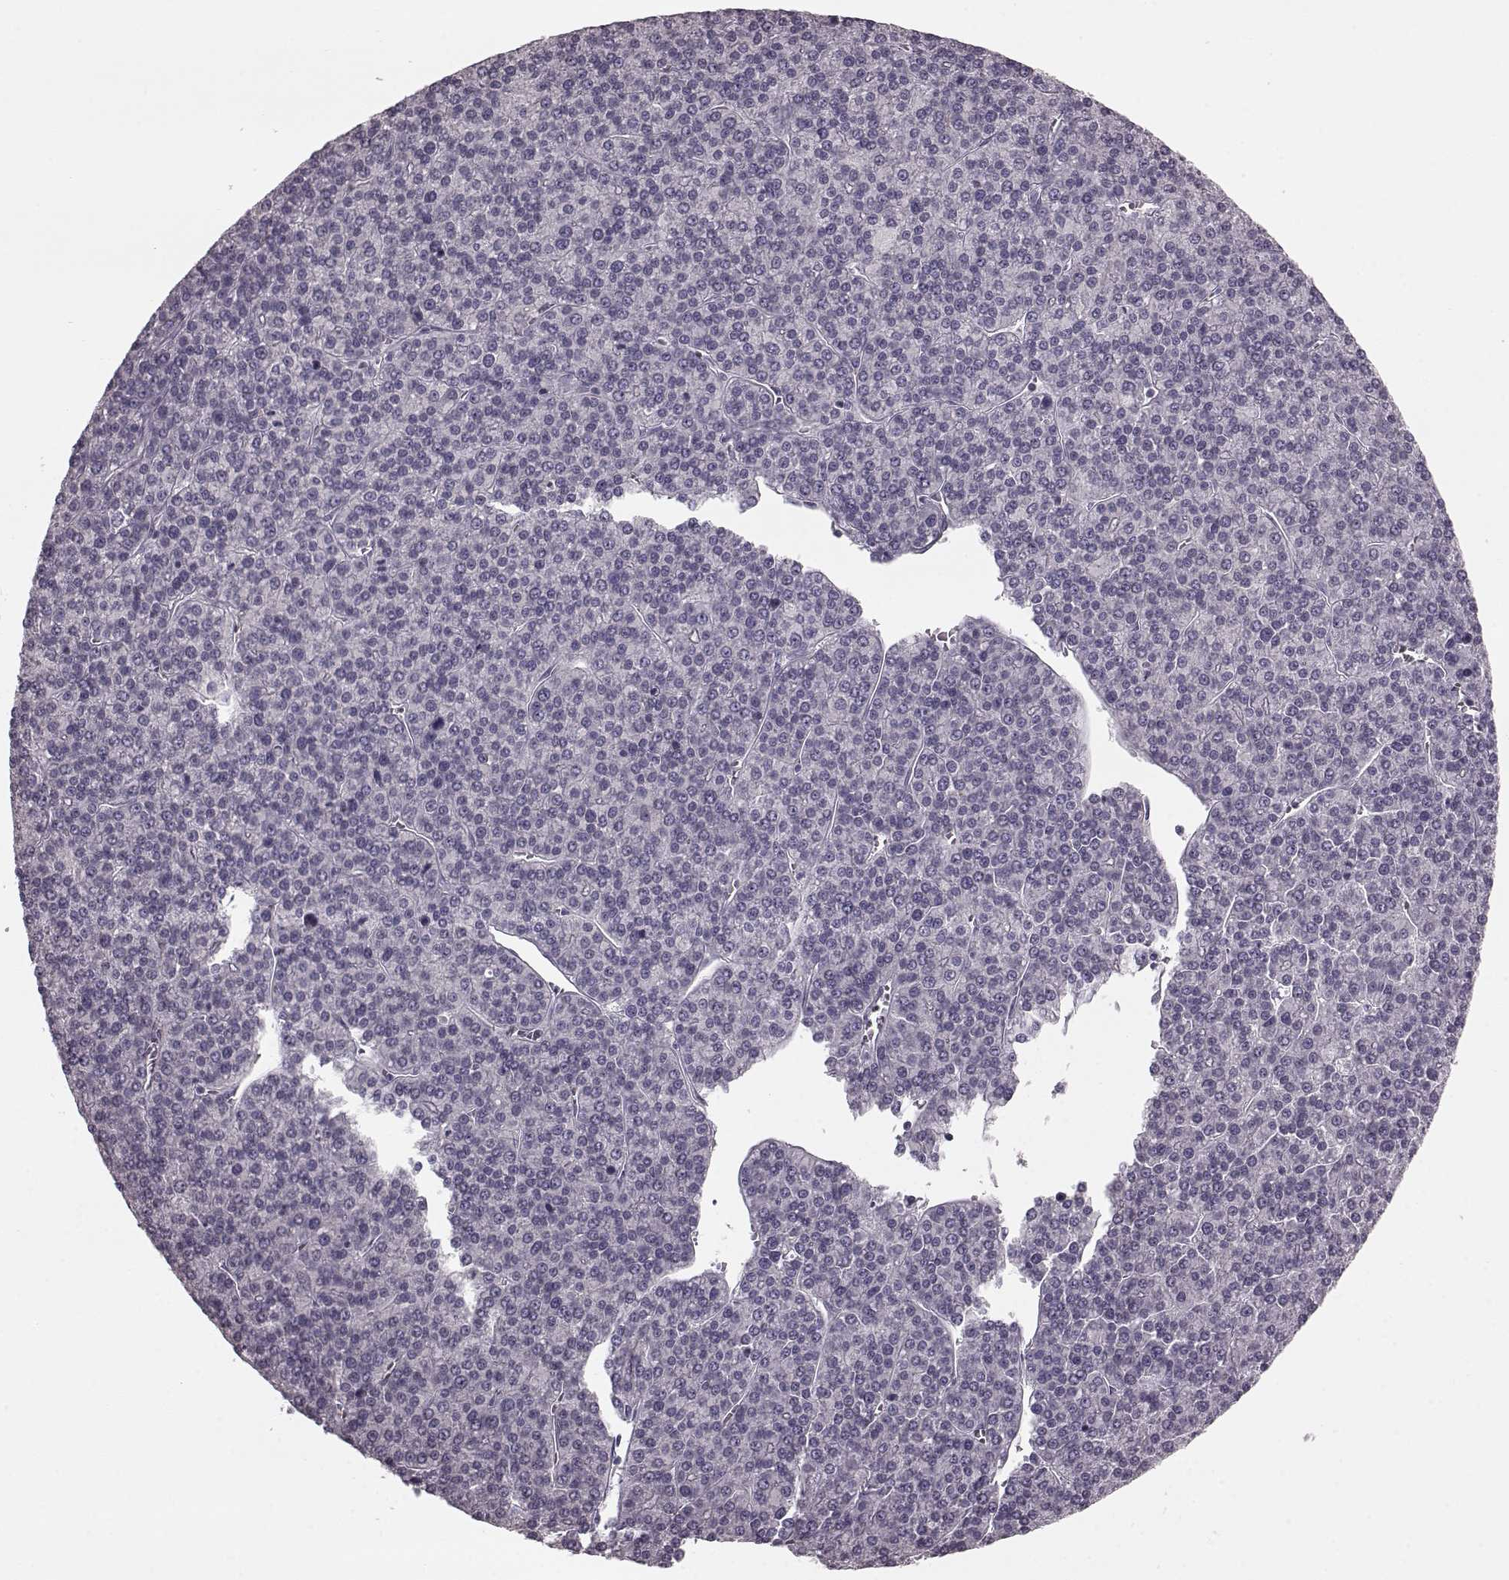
{"staining": {"intensity": "negative", "quantity": "none", "location": "none"}, "tissue": "liver cancer", "cell_type": "Tumor cells", "image_type": "cancer", "snomed": [{"axis": "morphology", "description": "Carcinoma, Hepatocellular, NOS"}, {"axis": "topography", "description": "Liver"}], "caption": "Protein analysis of liver hepatocellular carcinoma exhibits no significant positivity in tumor cells.", "gene": "CST7", "patient": {"sex": "female", "age": 58}}